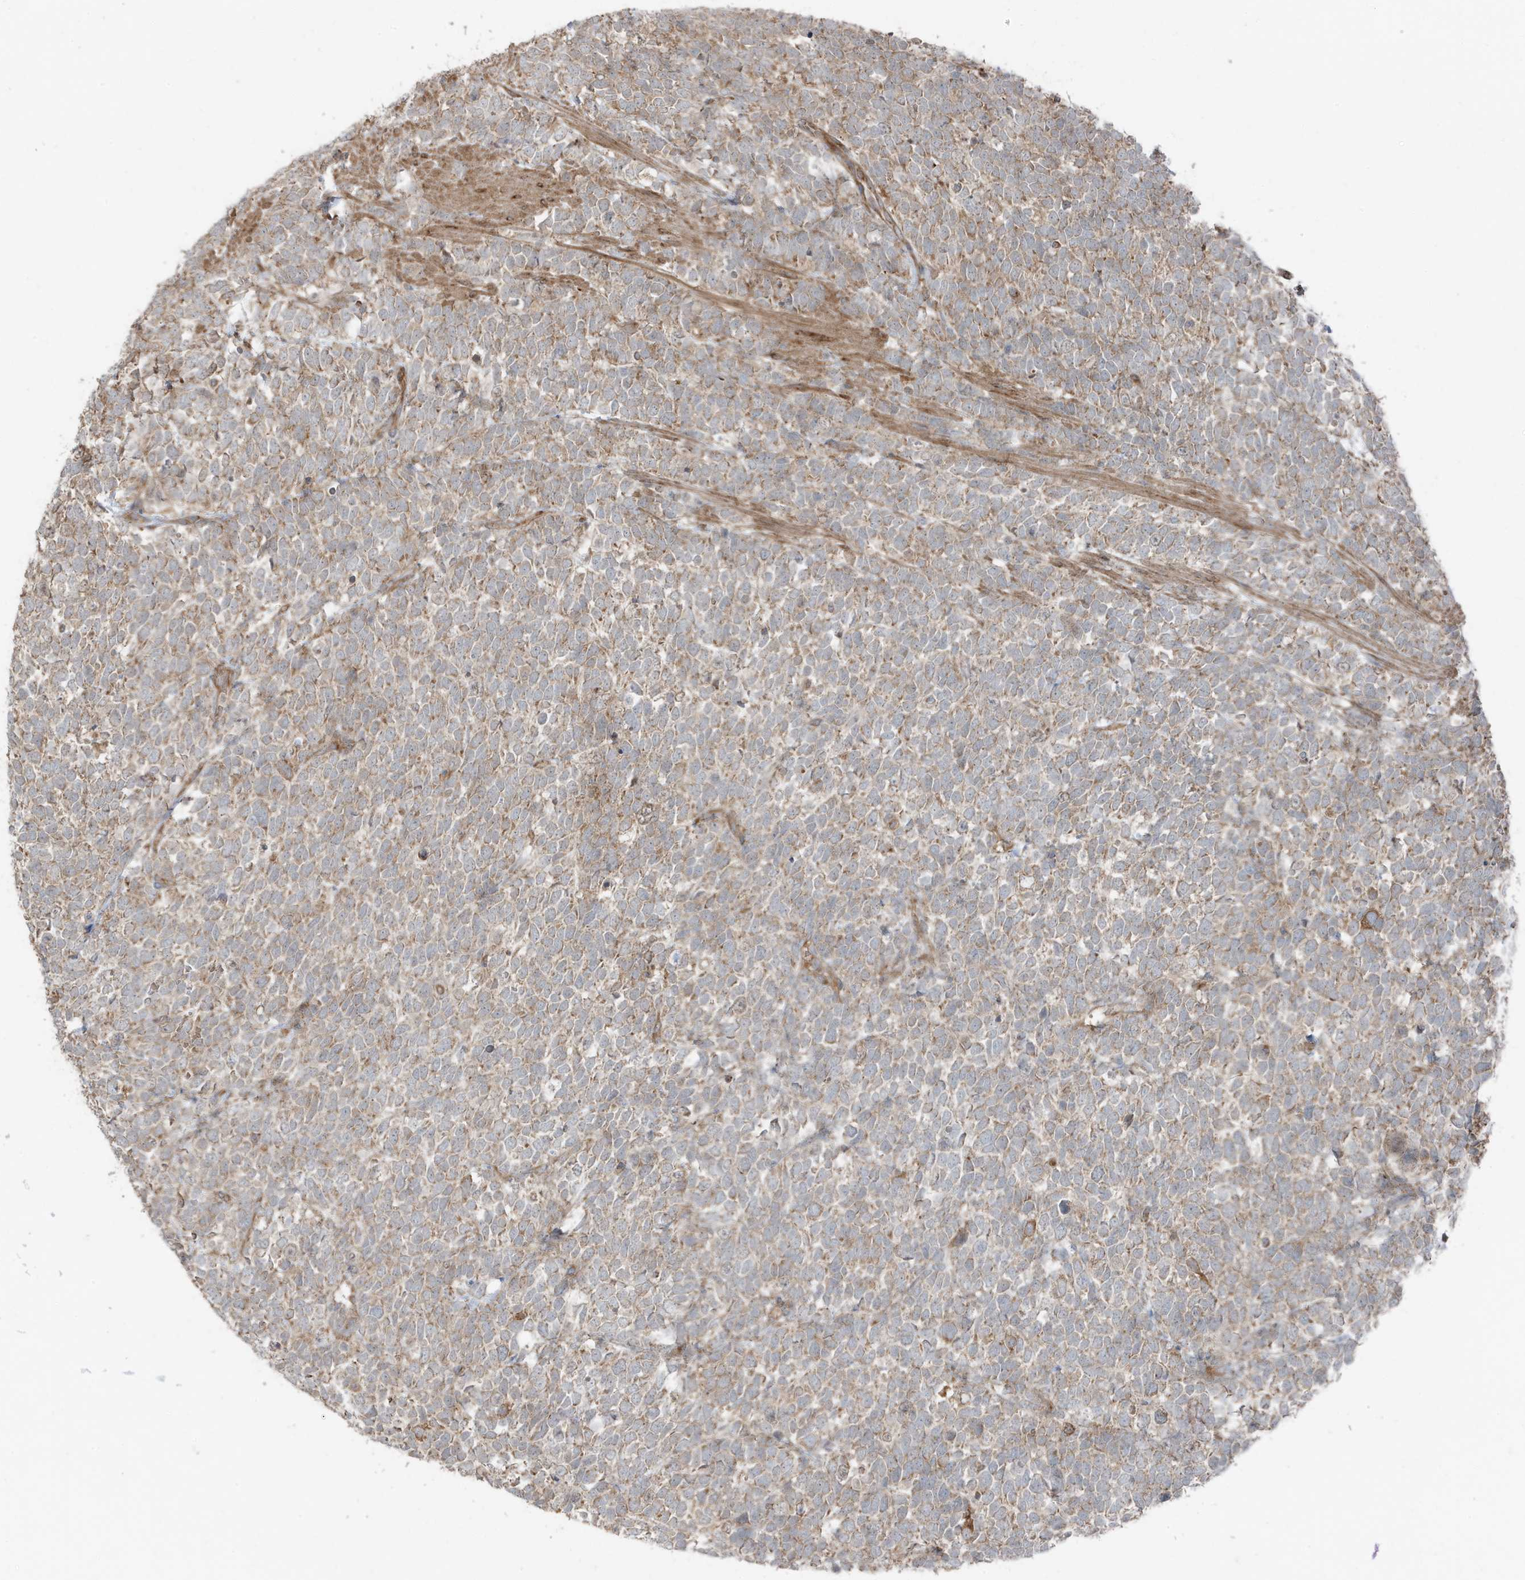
{"staining": {"intensity": "moderate", "quantity": ">75%", "location": "cytoplasmic/membranous"}, "tissue": "urothelial cancer", "cell_type": "Tumor cells", "image_type": "cancer", "snomed": [{"axis": "morphology", "description": "Urothelial carcinoma, High grade"}, {"axis": "topography", "description": "Urinary bladder"}], "caption": "Immunohistochemistry micrograph of urothelial carcinoma (high-grade) stained for a protein (brown), which shows medium levels of moderate cytoplasmic/membranous expression in about >75% of tumor cells.", "gene": "GOLGA4", "patient": {"sex": "female", "age": 82}}